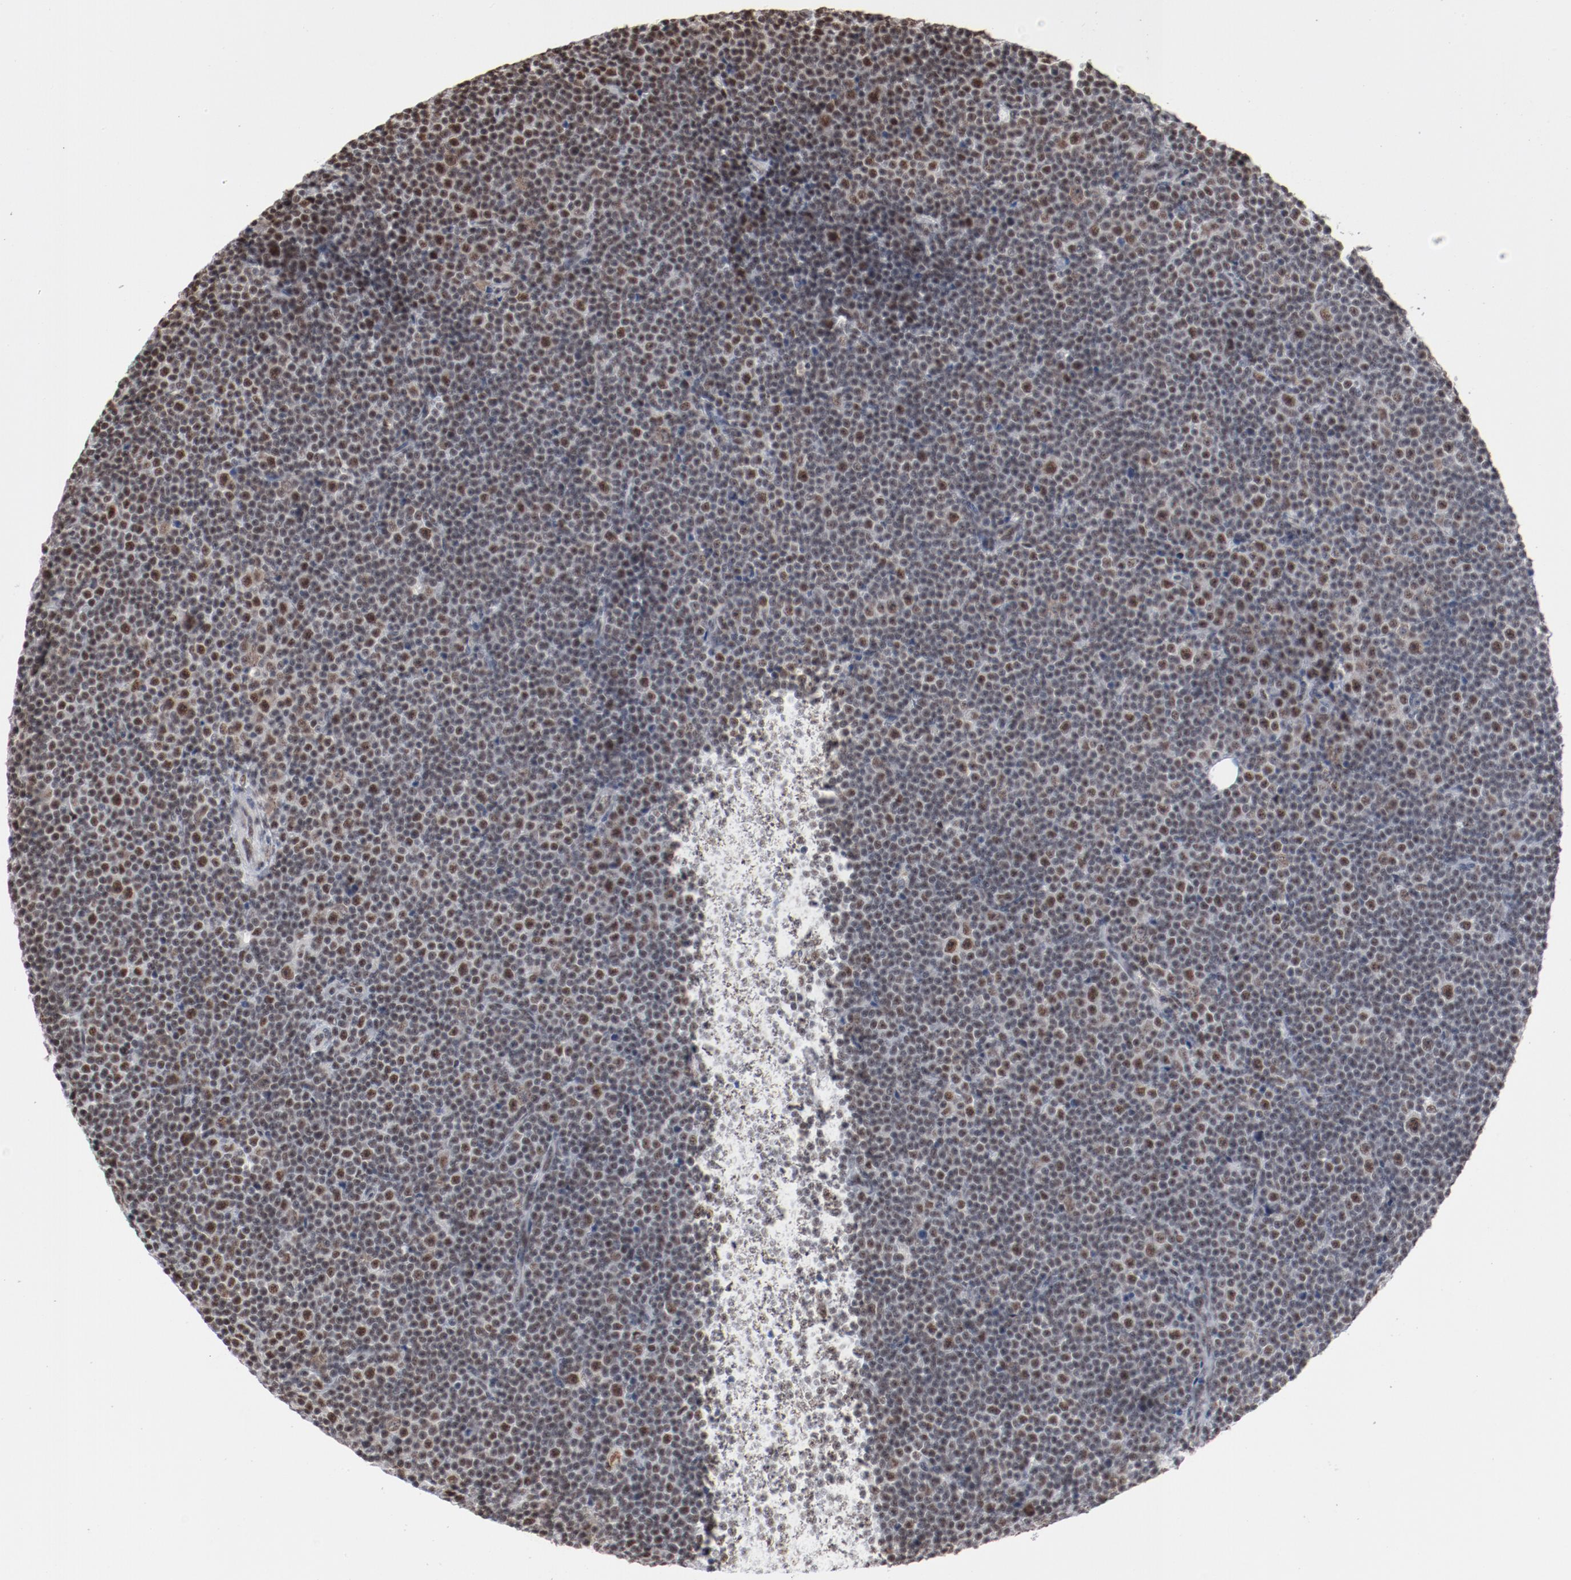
{"staining": {"intensity": "moderate", "quantity": "25%-75%", "location": "nuclear"}, "tissue": "lymphoma", "cell_type": "Tumor cells", "image_type": "cancer", "snomed": [{"axis": "morphology", "description": "Malignant lymphoma, non-Hodgkin's type, Low grade"}, {"axis": "topography", "description": "Lymph node"}], "caption": "A medium amount of moderate nuclear expression is seen in about 25%-75% of tumor cells in malignant lymphoma, non-Hodgkin's type (low-grade) tissue.", "gene": "BUB3", "patient": {"sex": "female", "age": 67}}